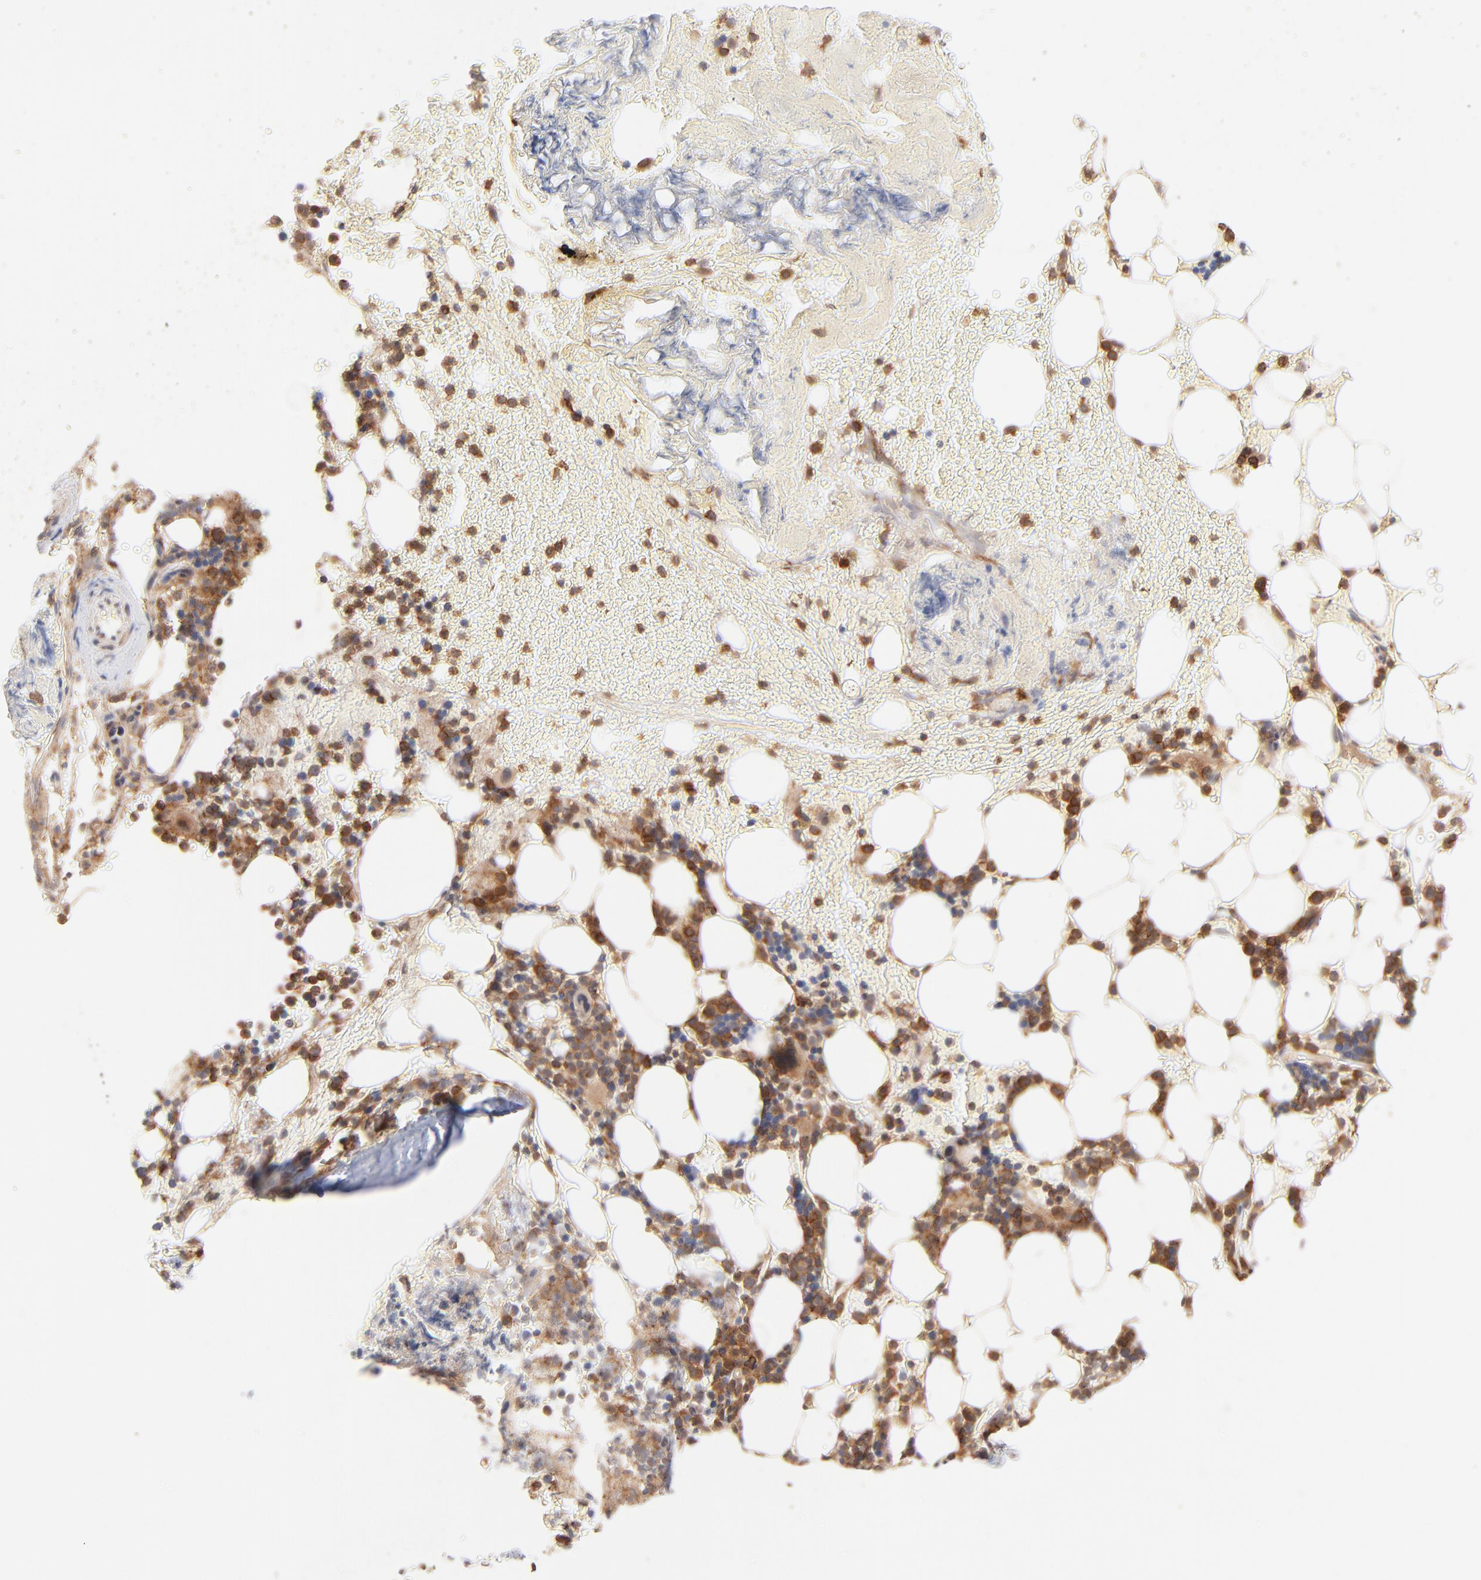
{"staining": {"intensity": "moderate", "quantity": ">75%", "location": "cytoplasmic/membranous"}, "tissue": "bone marrow", "cell_type": "Hematopoietic cells", "image_type": "normal", "snomed": [{"axis": "morphology", "description": "Normal tissue, NOS"}, {"axis": "topography", "description": "Bone marrow"}], "caption": "Immunohistochemistry of unremarkable bone marrow displays medium levels of moderate cytoplasmic/membranous expression in approximately >75% of hematopoietic cells.", "gene": "CSPG4", "patient": {"sex": "female", "age": 73}}